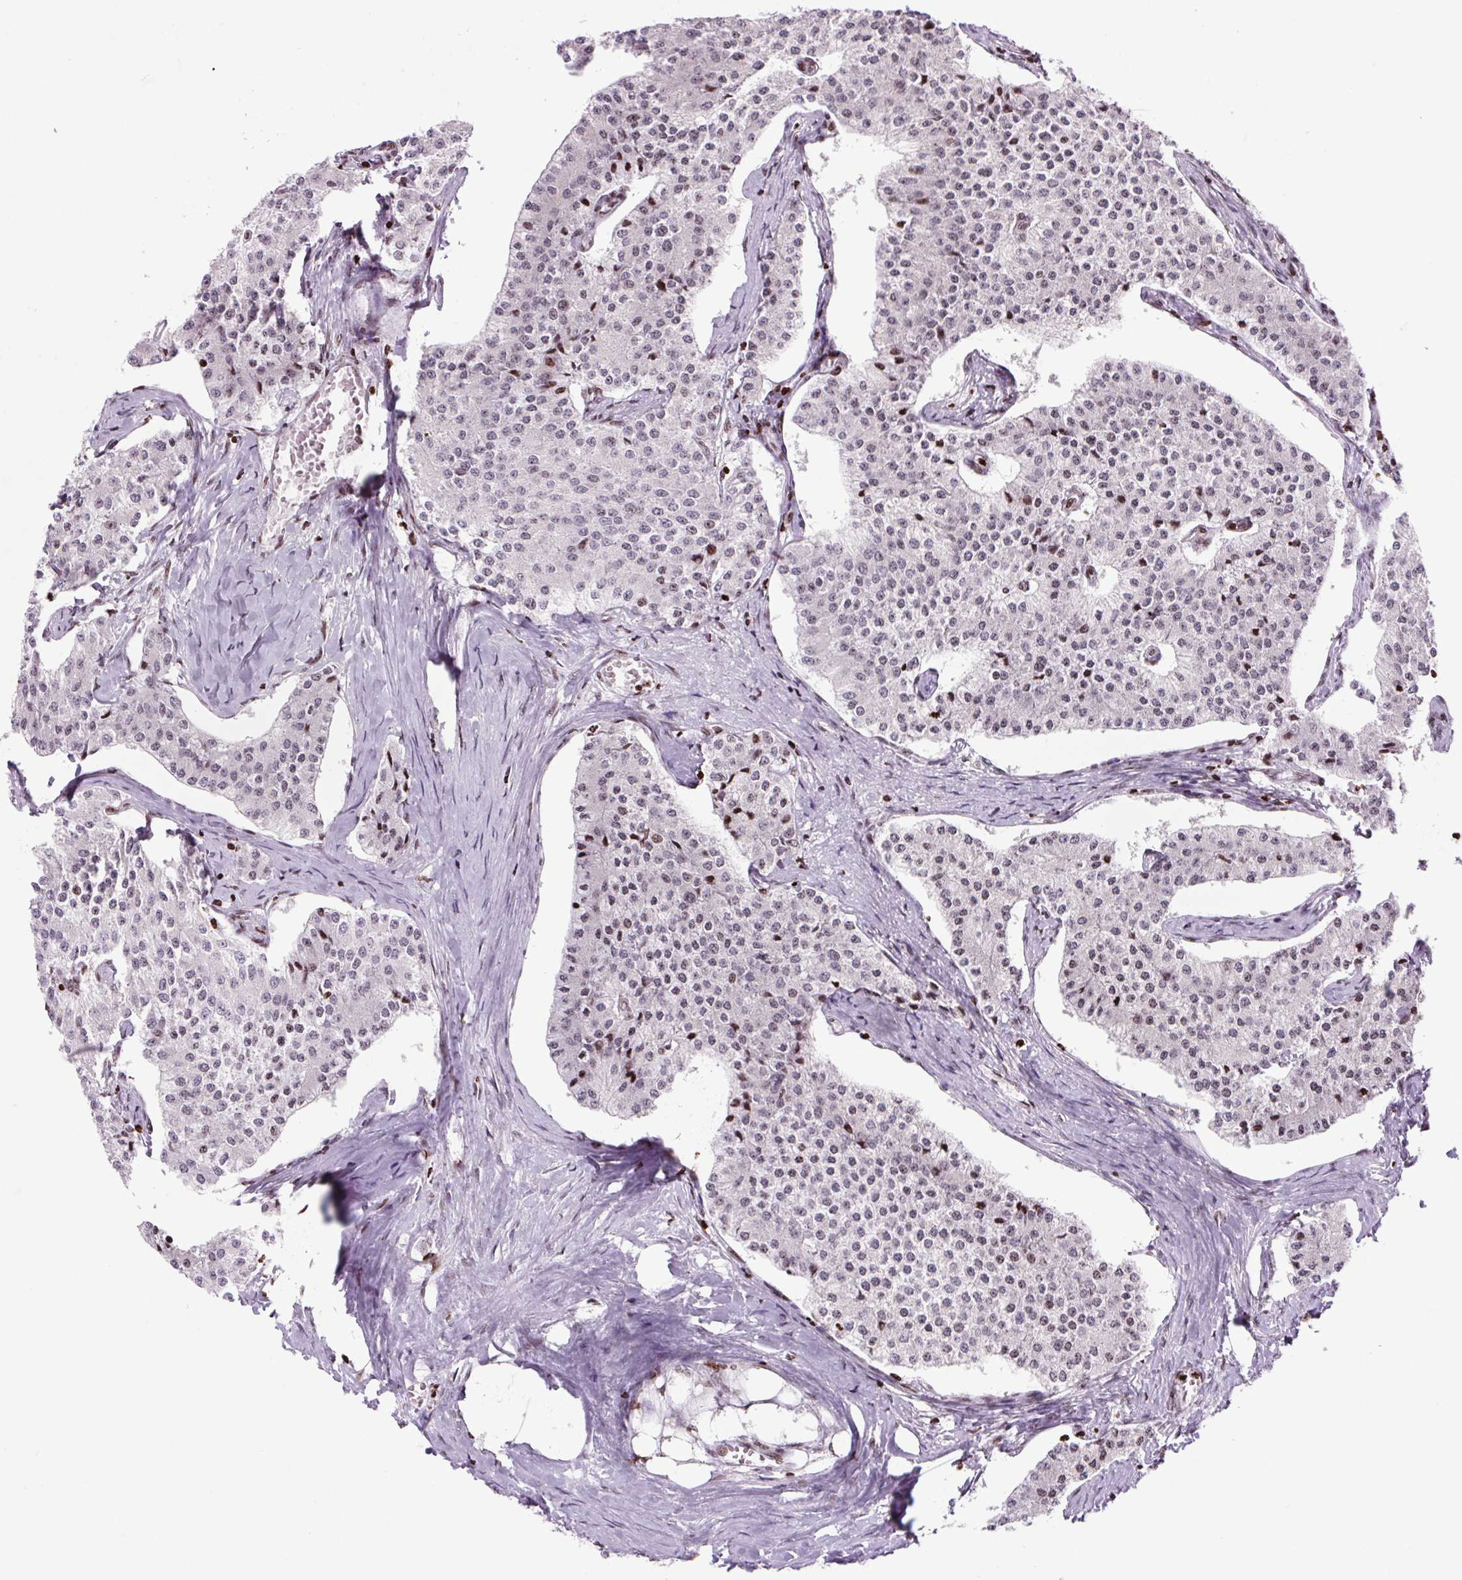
{"staining": {"intensity": "negative", "quantity": "none", "location": "none"}, "tissue": "carcinoid", "cell_type": "Tumor cells", "image_type": "cancer", "snomed": [{"axis": "morphology", "description": "Carcinoid, malignant, NOS"}, {"axis": "topography", "description": "Colon"}], "caption": "The micrograph reveals no significant positivity in tumor cells of malignant carcinoid. (Immunohistochemistry, brightfield microscopy, high magnification).", "gene": "H1-3", "patient": {"sex": "female", "age": 52}}